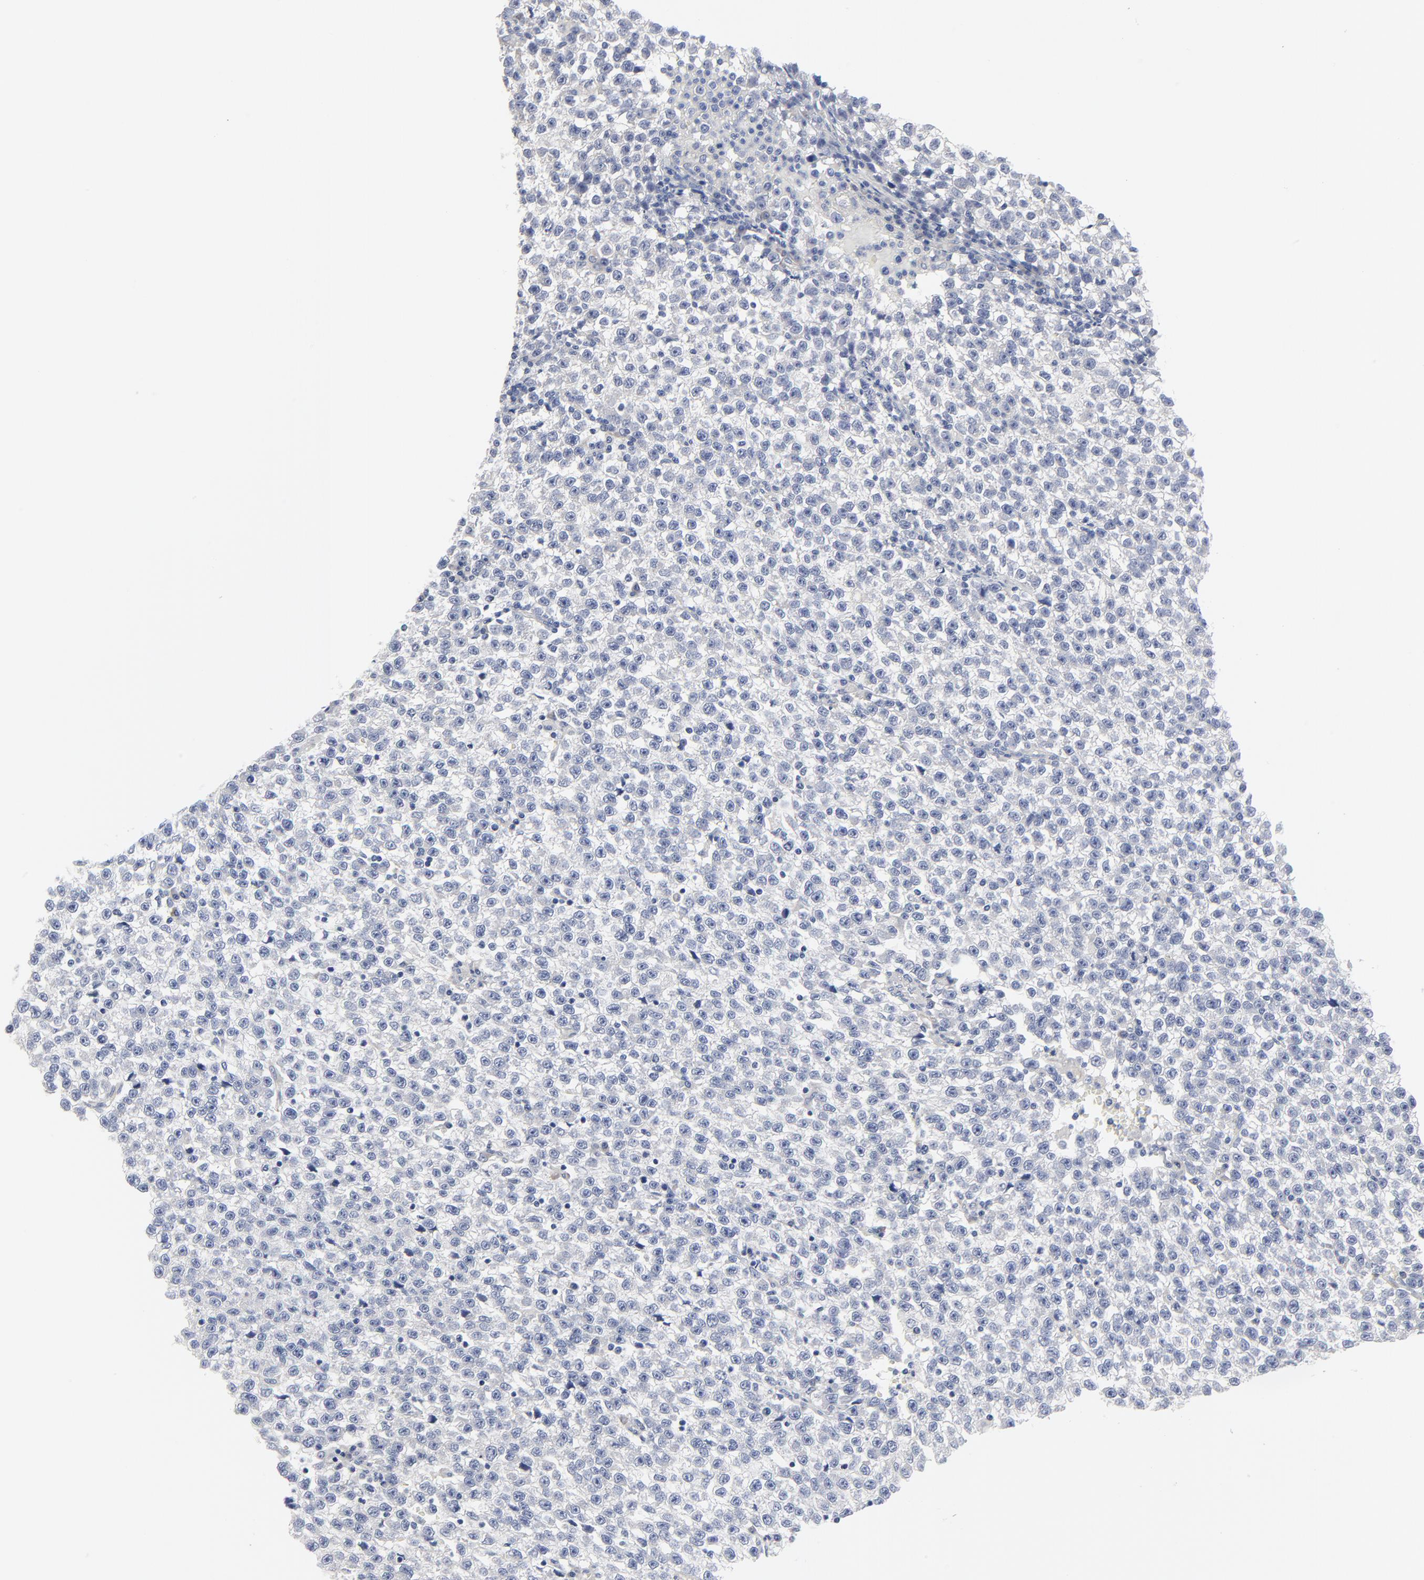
{"staining": {"intensity": "negative", "quantity": "none", "location": "none"}, "tissue": "testis cancer", "cell_type": "Tumor cells", "image_type": "cancer", "snomed": [{"axis": "morphology", "description": "Seminoma, NOS"}, {"axis": "topography", "description": "Testis"}], "caption": "Testis seminoma was stained to show a protein in brown. There is no significant expression in tumor cells. Nuclei are stained in blue.", "gene": "DHRSX", "patient": {"sex": "male", "age": 35}}